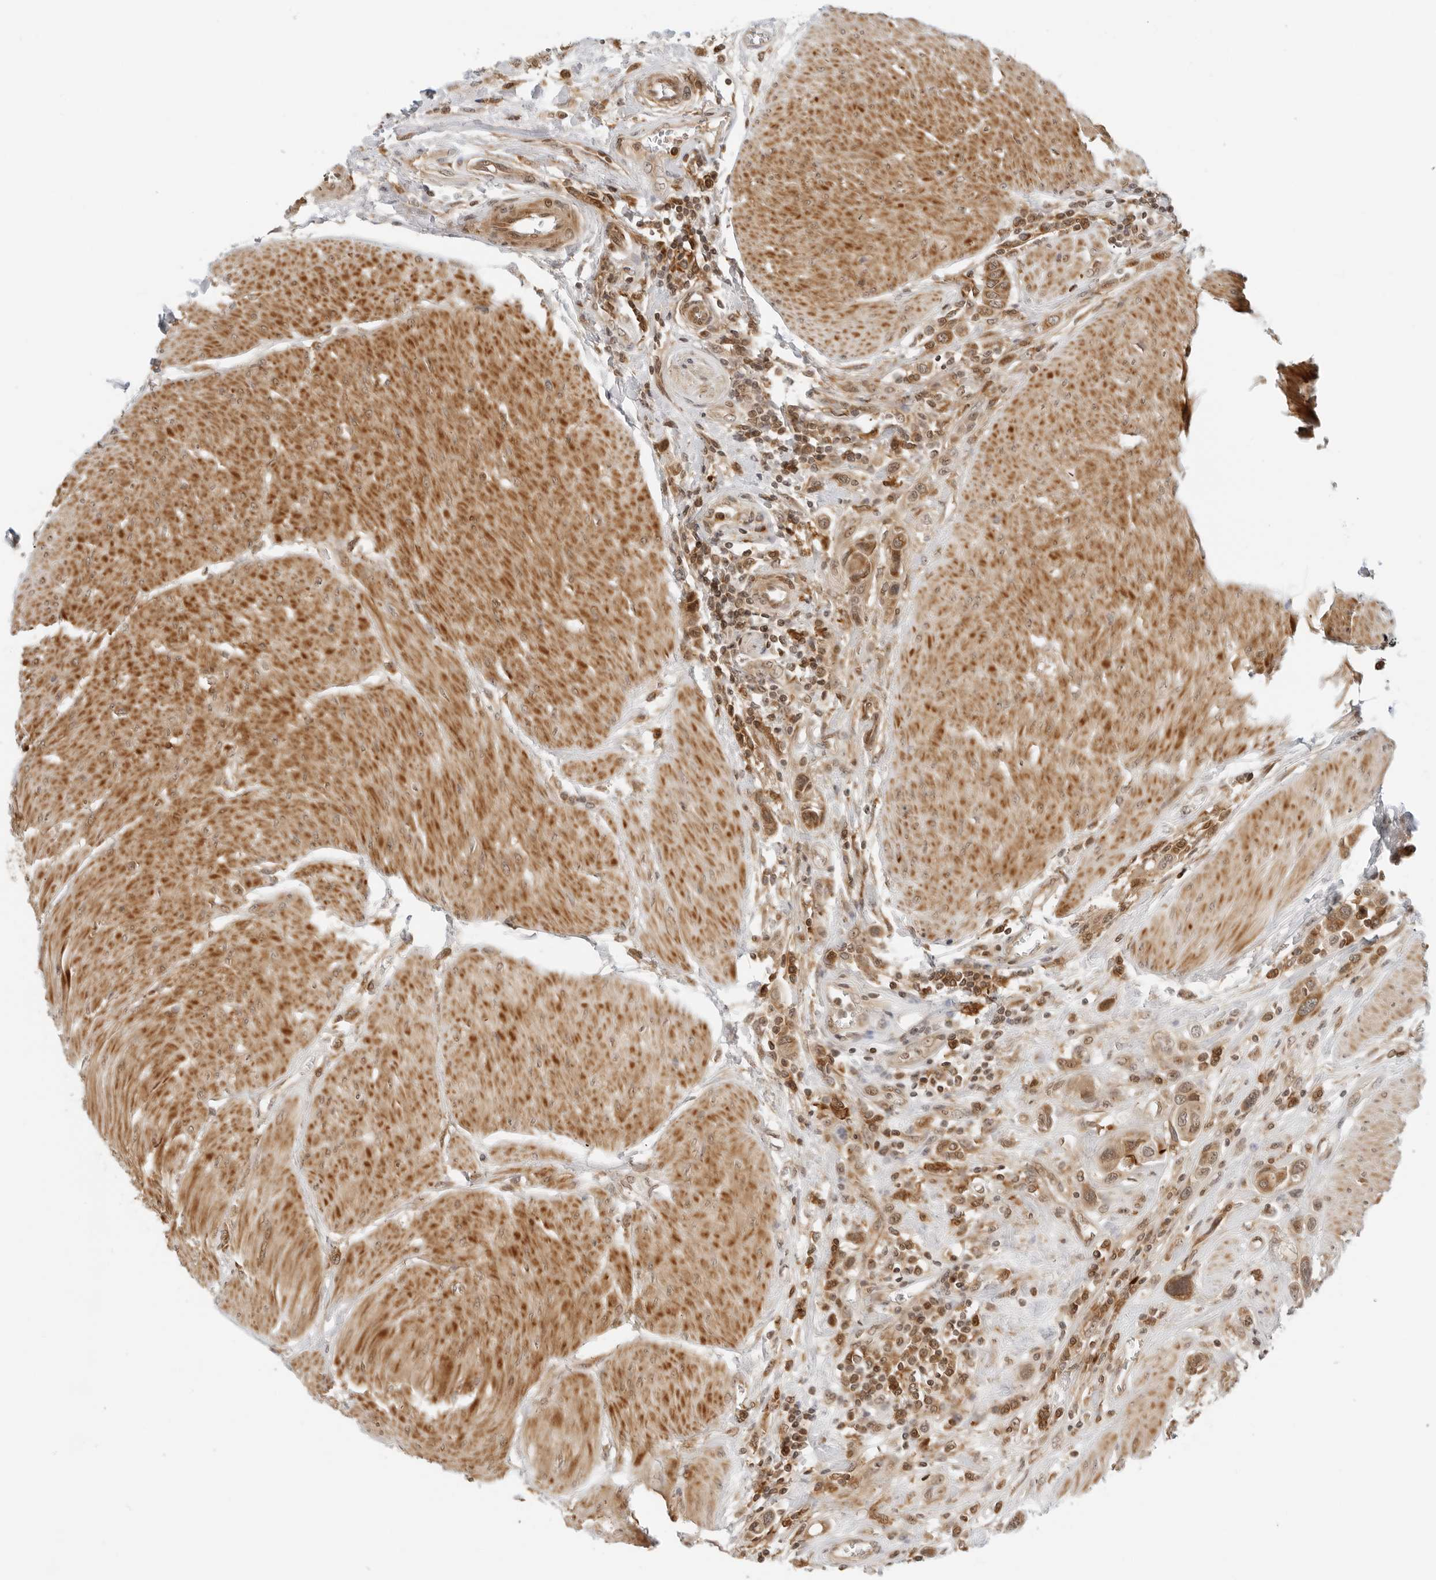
{"staining": {"intensity": "moderate", "quantity": ">75%", "location": "cytoplasmic/membranous"}, "tissue": "urothelial cancer", "cell_type": "Tumor cells", "image_type": "cancer", "snomed": [{"axis": "morphology", "description": "Urothelial carcinoma, High grade"}, {"axis": "topography", "description": "Urinary bladder"}], "caption": "IHC (DAB) staining of urothelial carcinoma (high-grade) exhibits moderate cytoplasmic/membranous protein positivity in about >75% of tumor cells. Using DAB (3,3'-diaminobenzidine) (brown) and hematoxylin (blue) stains, captured at high magnification using brightfield microscopy.", "gene": "RC3H1", "patient": {"sex": "male", "age": 50}}